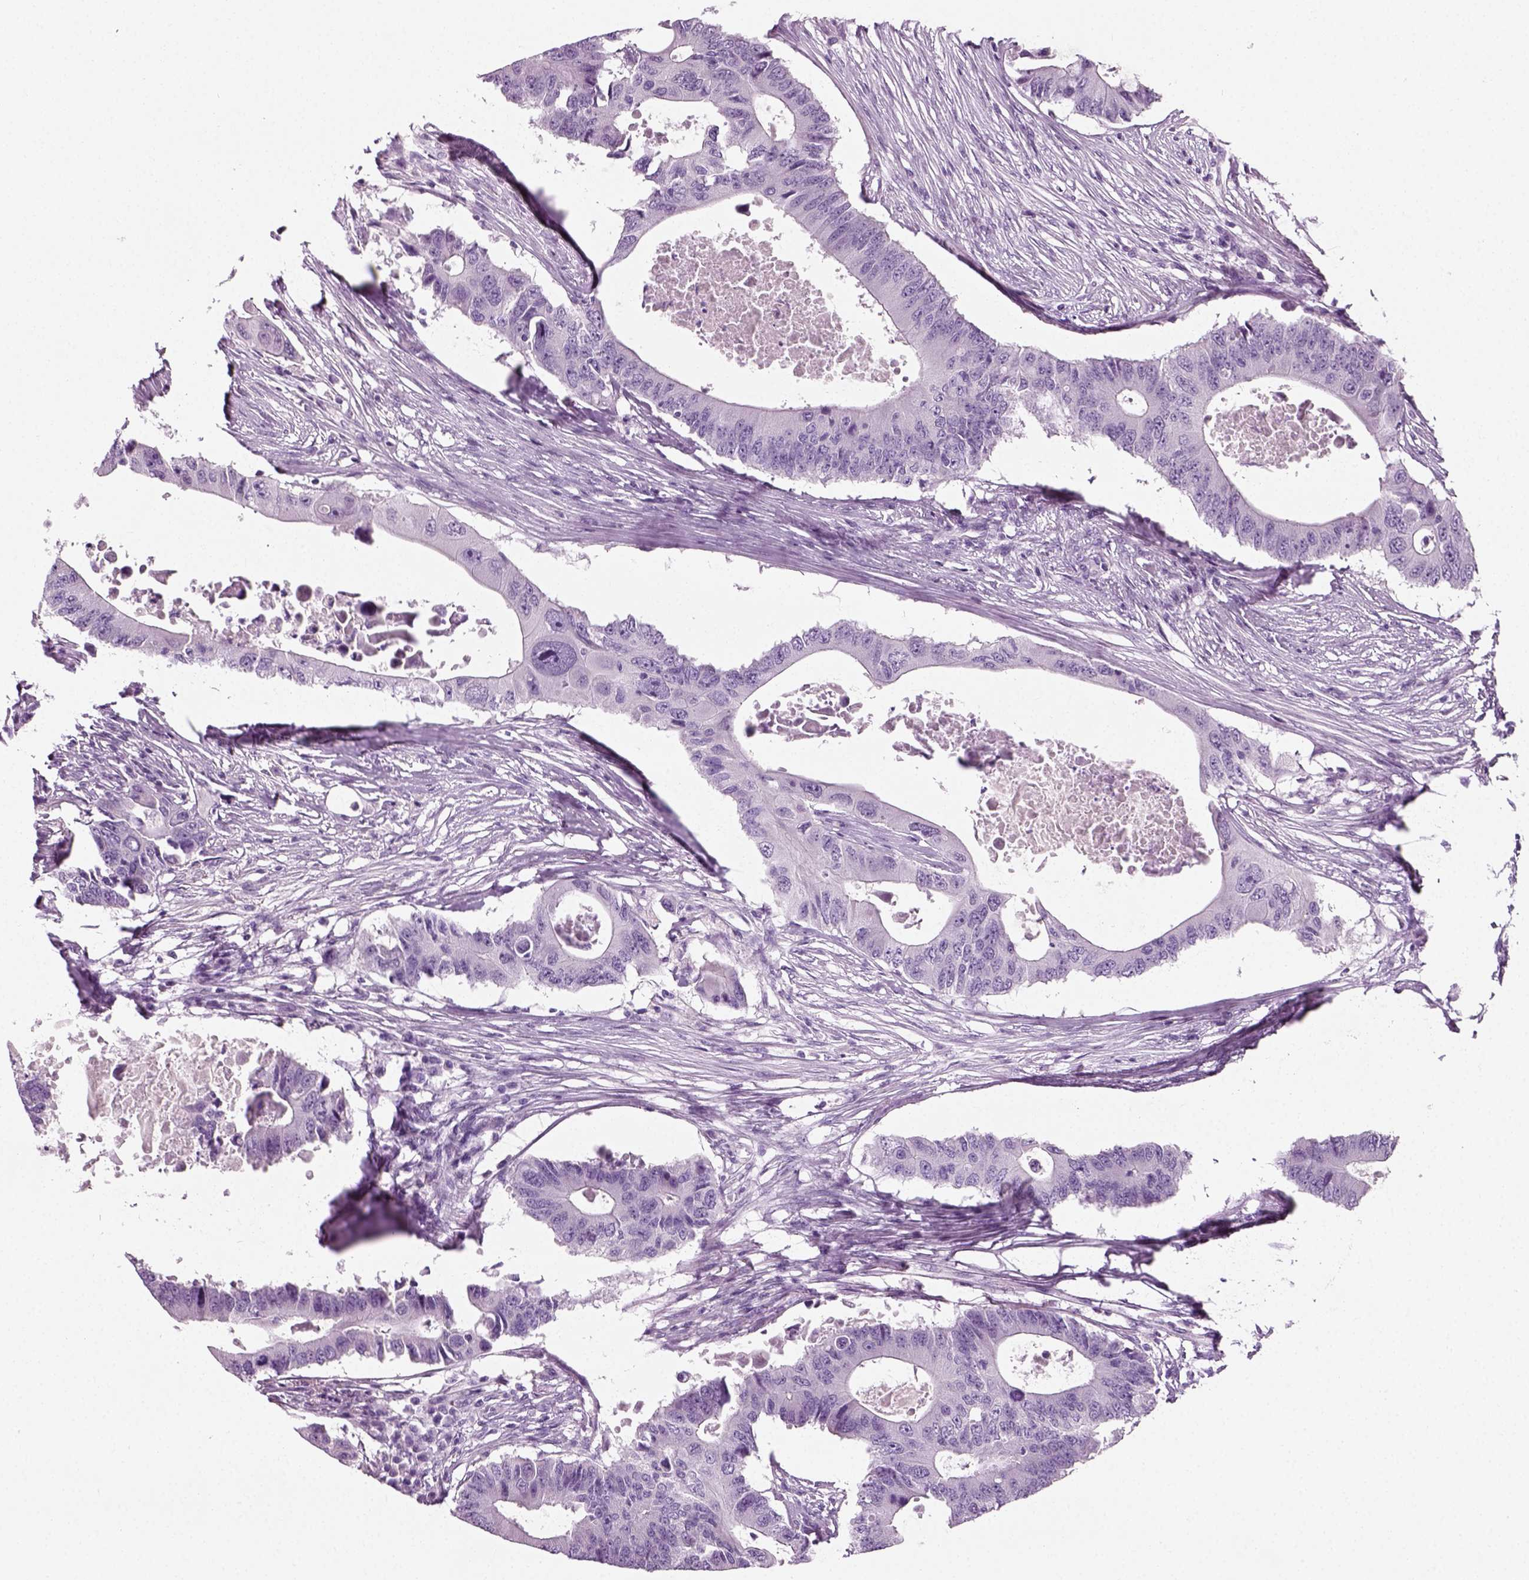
{"staining": {"intensity": "negative", "quantity": "none", "location": "none"}, "tissue": "colorectal cancer", "cell_type": "Tumor cells", "image_type": "cancer", "snomed": [{"axis": "morphology", "description": "Adenocarcinoma, NOS"}, {"axis": "topography", "description": "Colon"}], "caption": "Tumor cells show no significant protein expression in colorectal cancer.", "gene": "SPATA31E1", "patient": {"sex": "male", "age": 71}}